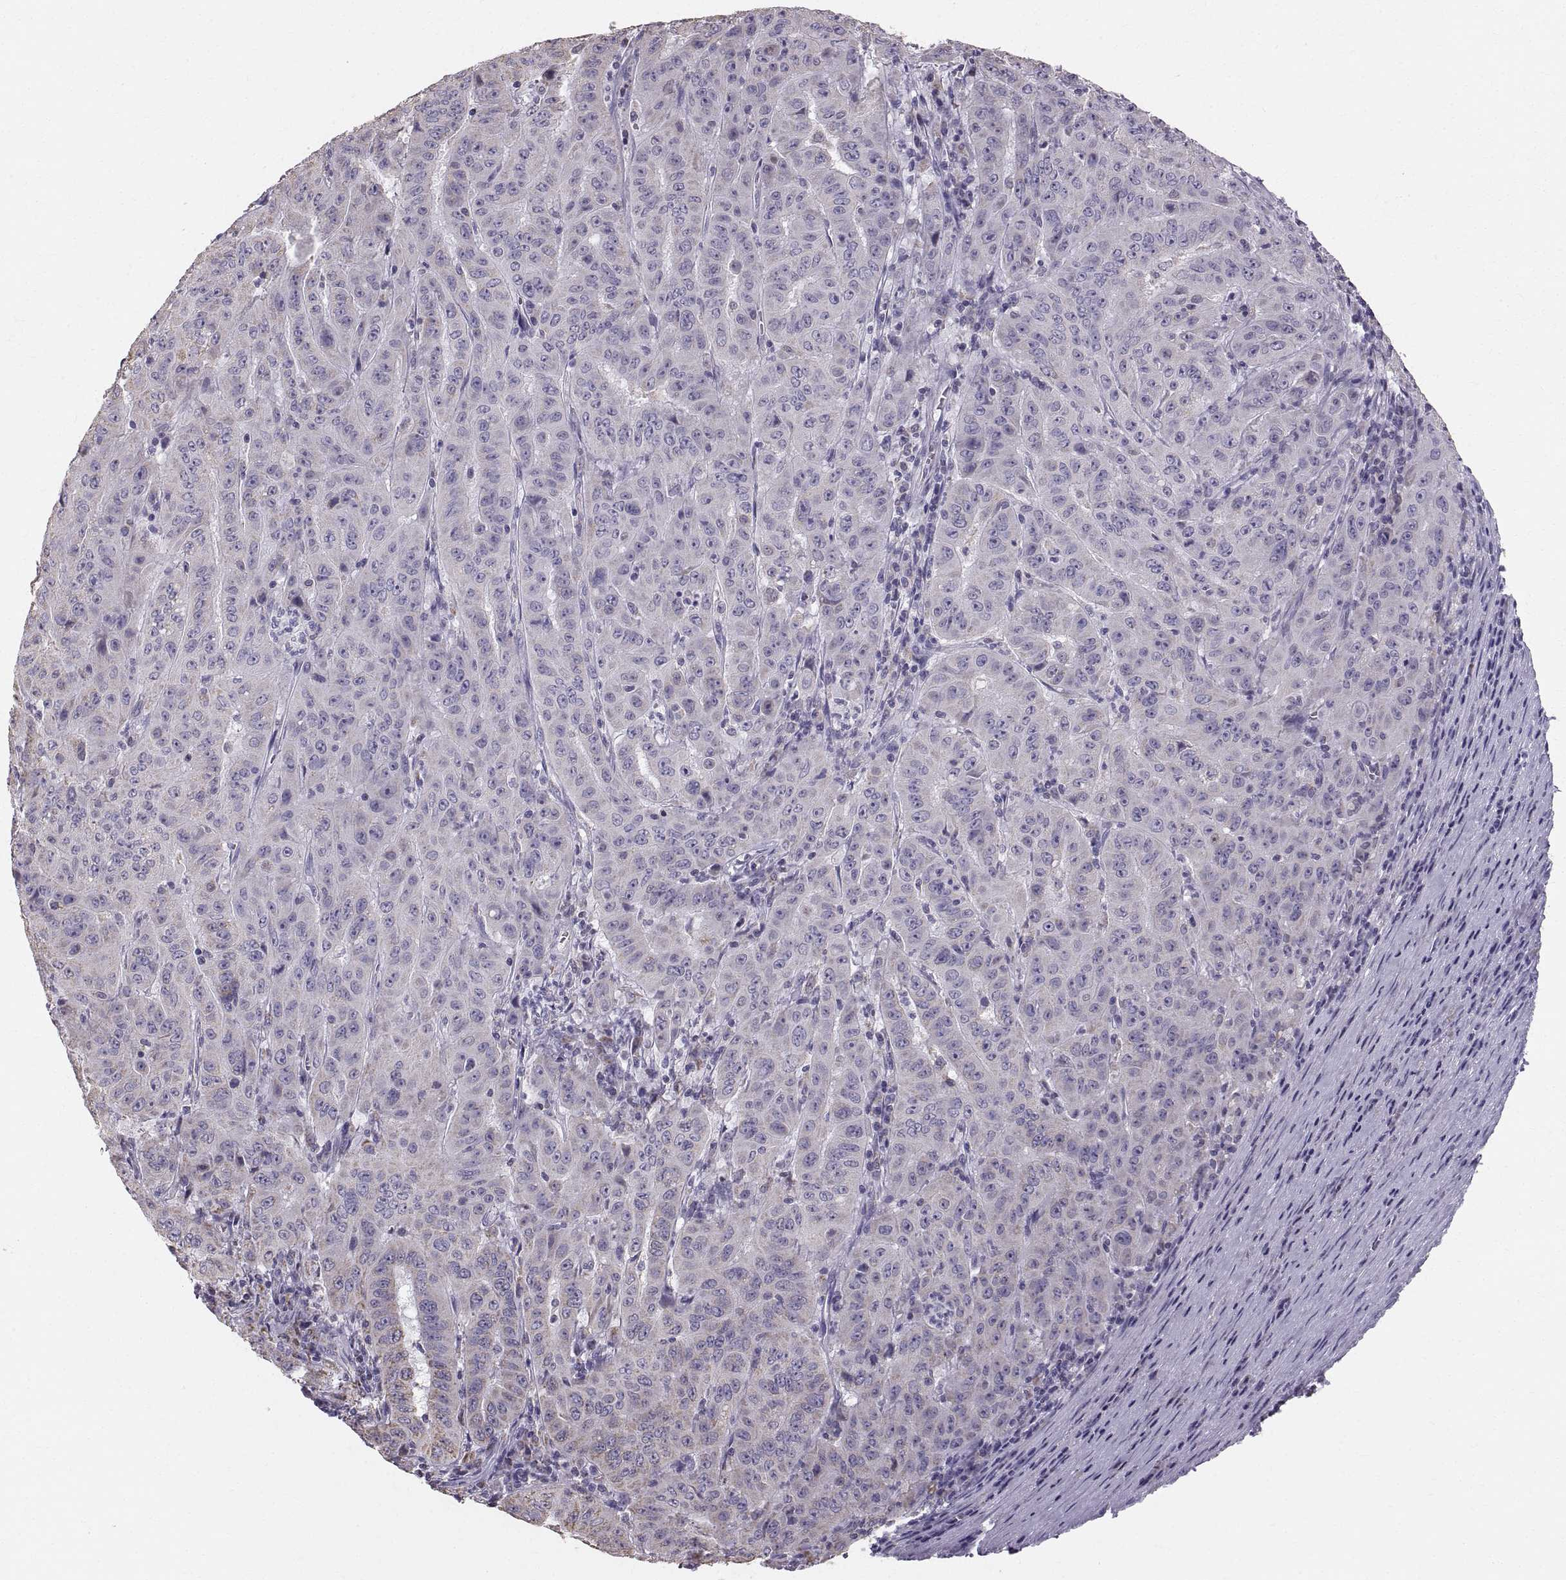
{"staining": {"intensity": "negative", "quantity": "none", "location": "none"}, "tissue": "pancreatic cancer", "cell_type": "Tumor cells", "image_type": "cancer", "snomed": [{"axis": "morphology", "description": "Adenocarcinoma, NOS"}, {"axis": "topography", "description": "Pancreas"}], "caption": "A photomicrograph of human adenocarcinoma (pancreatic) is negative for staining in tumor cells. The staining is performed using DAB brown chromogen with nuclei counter-stained in using hematoxylin.", "gene": "STMND1", "patient": {"sex": "male", "age": 63}}